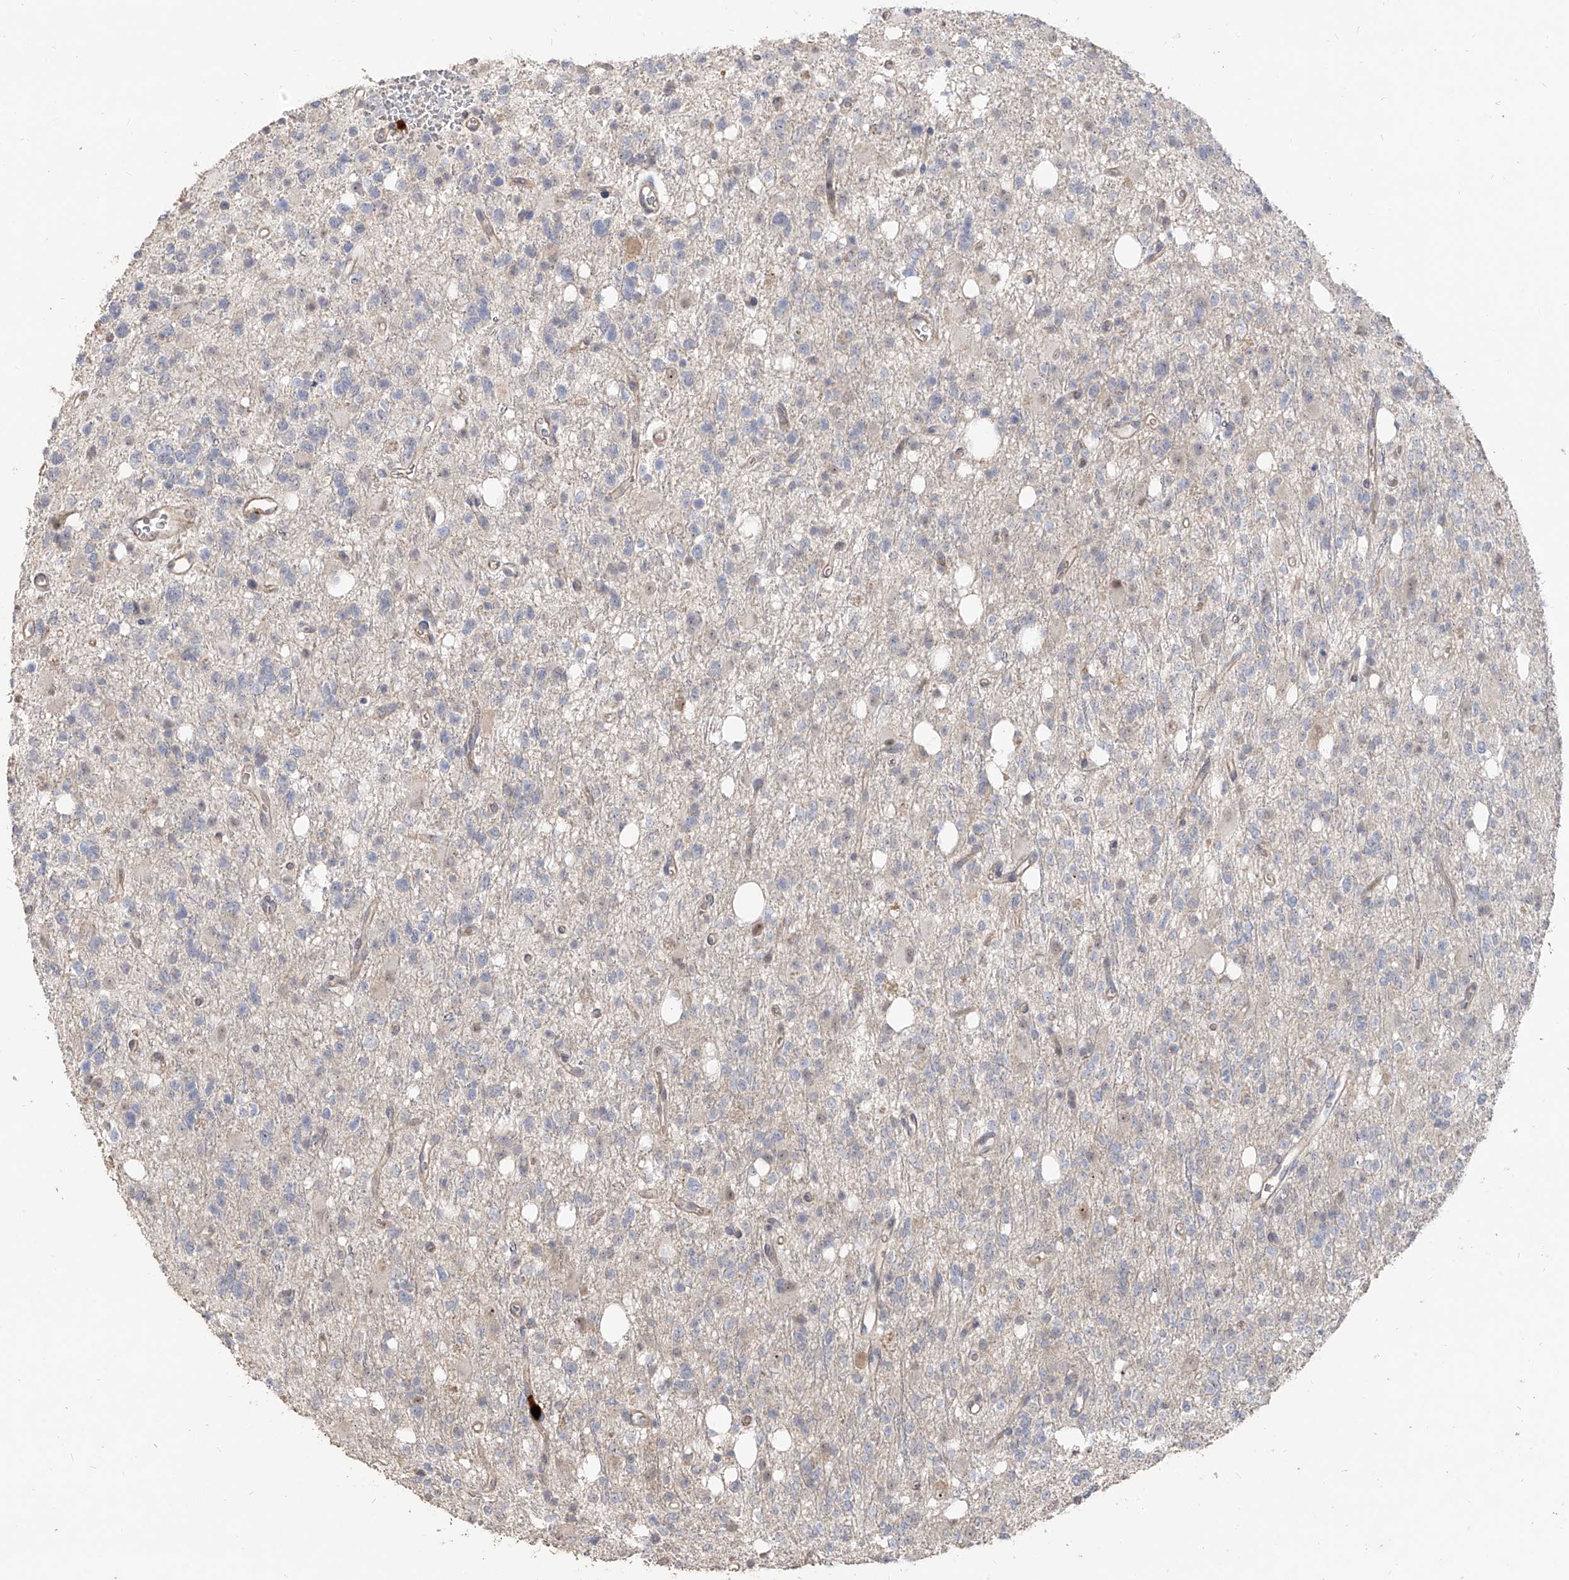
{"staining": {"intensity": "negative", "quantity": "none", "location": "none"}, "tissue": "glioma", "cell_type": "Tumor cells", "image_type": "cancer", "snomed": [{"axis": "morphology", "description": "Glioma, malignant, High grade"}, {"axis": "topography", "description": "Brain"}], "caption": "This is a histopathology image of immunohistochemistry (IHC) staining of glioma, which shows no expression in tumor cells.", "gene": "ZNF227", "patient": {"sex": "female", "age": 62}}